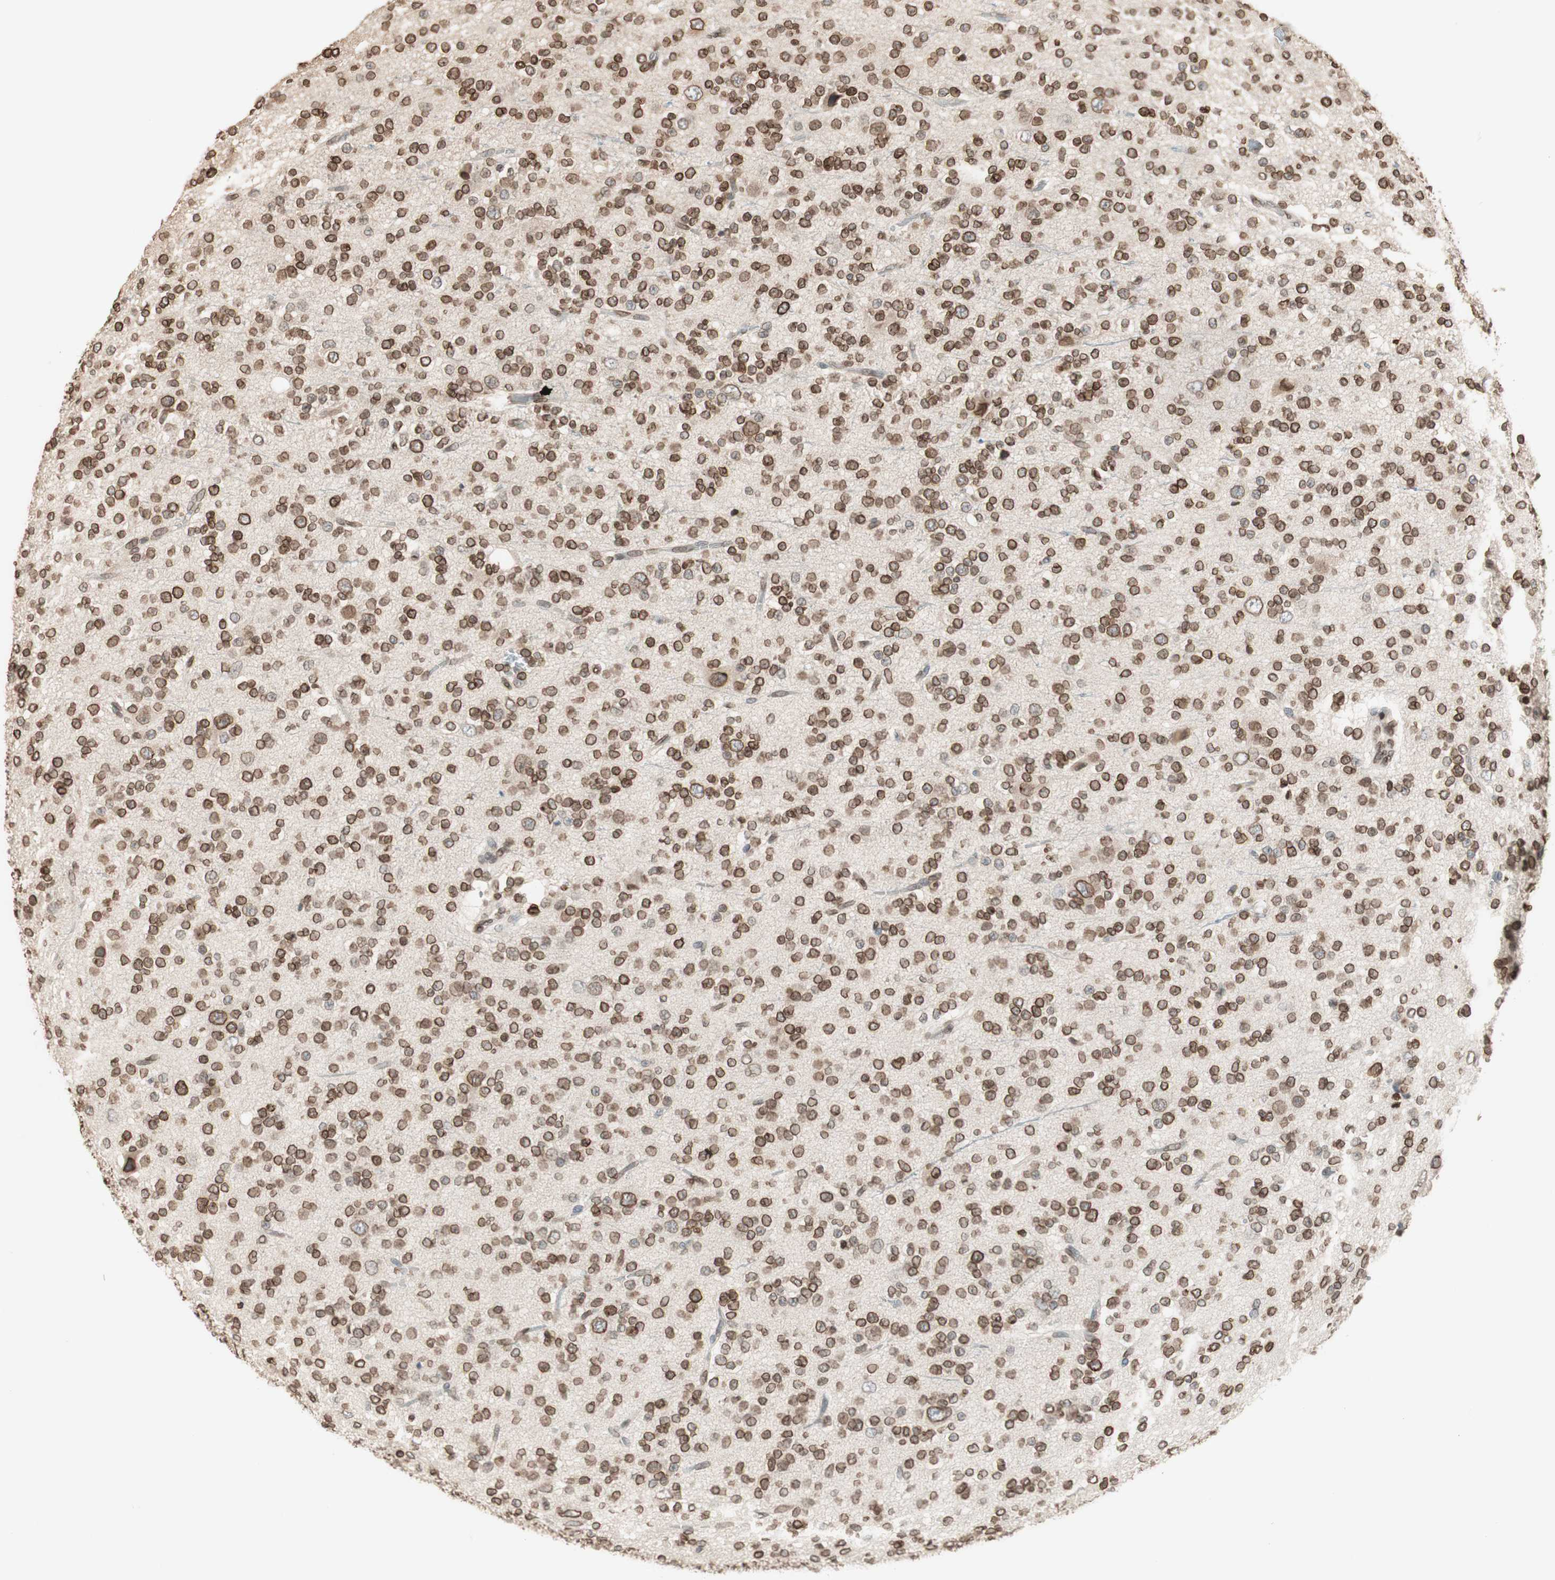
{"staining": {"intensity": "moderate", "quantity": ">75%", "location": "cytoplasmic/membranous,nuclear"}, "tissue": "glioma", "cell_type": "Tumor cells", "image_type": "cancer", "snomed": [{"axis": "morphology", "description": "Glioma, malignant, Low grade"}, {"axis": "topography", "description": "Brain"}], "caption": "An IHC image of neoplastic tissue is shown. Protein staining in brown labels moderate cytoplasmic/membranous and nuclear positivity in glioma within tumor cells.", "gene": "TMPO", "patient": {"sex": "male", "age": 38}}